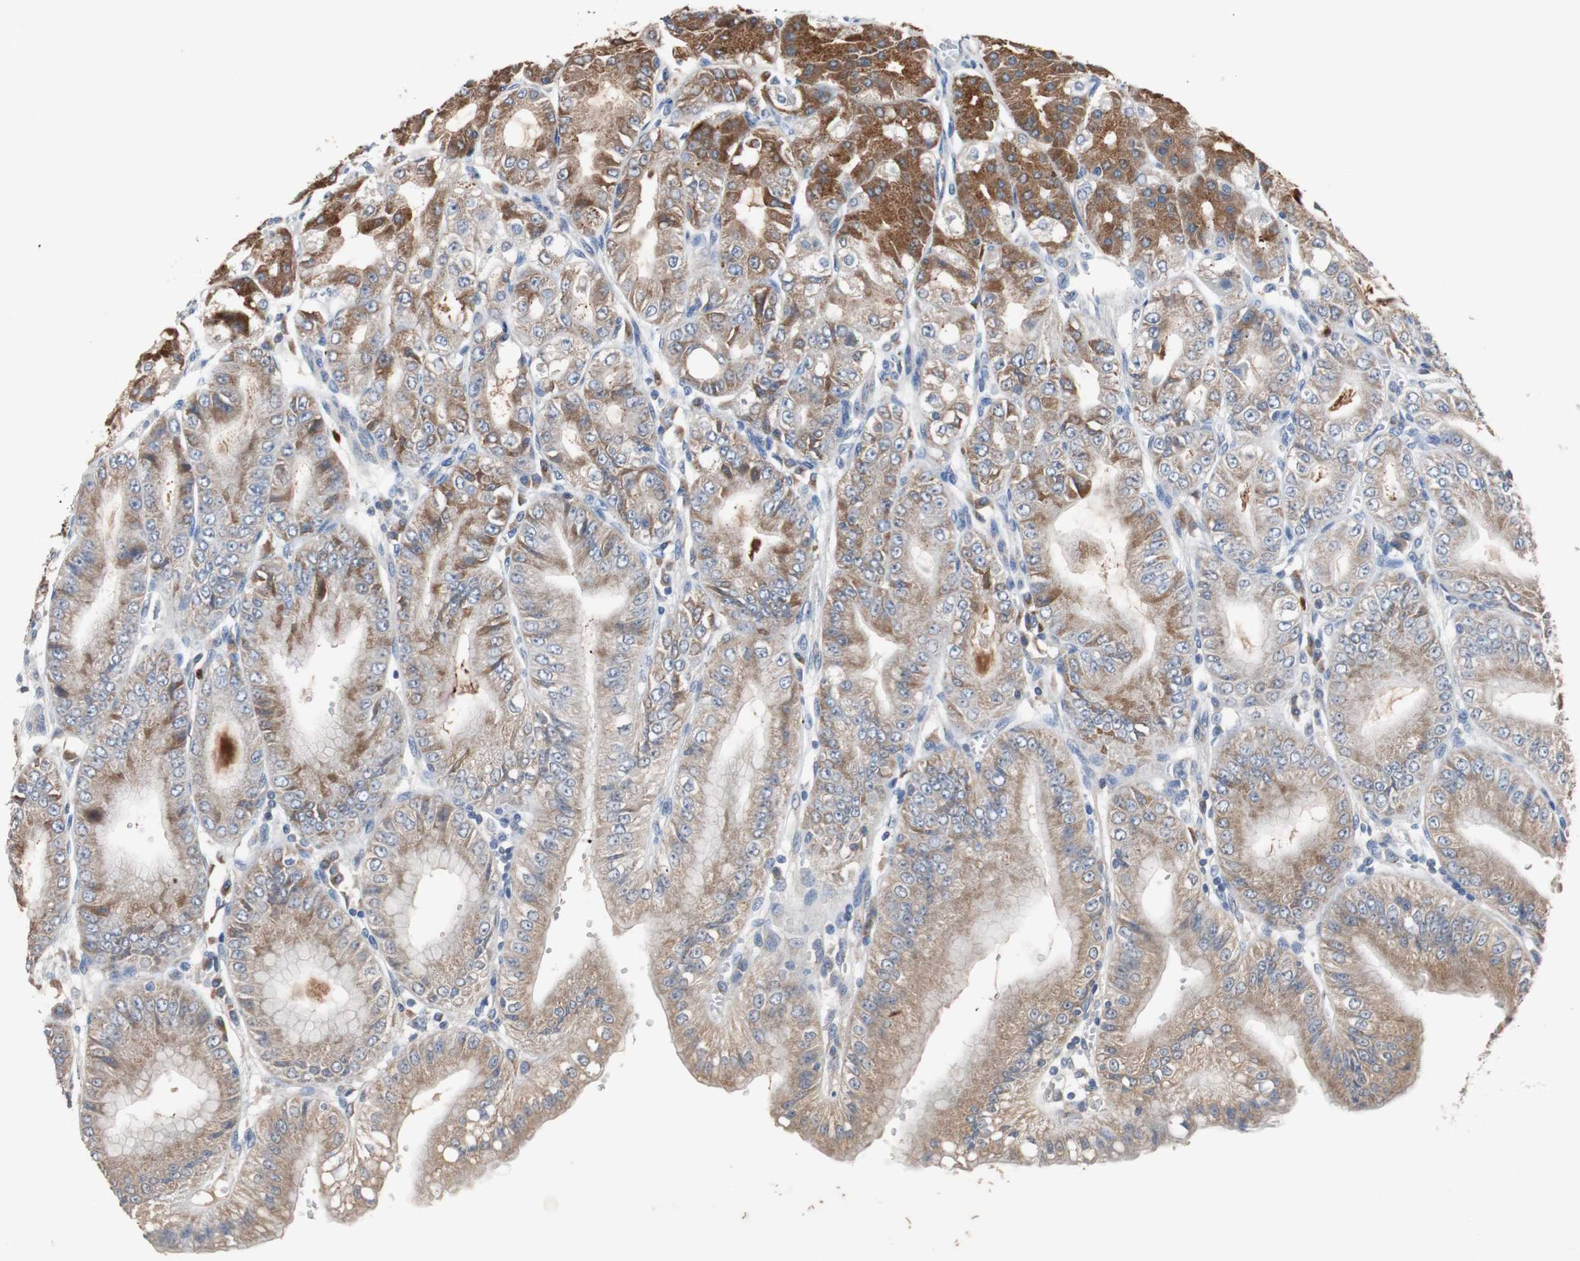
{"staining": {"intensity": "moderate", "quantity": "25%-75%", "location": "cytoplasmic/membranous"}, "tissue": "stomach", "cell_type": "Glandular cells", "image_type": "normal", "snomed": [{"axis": "morphology", "description": "Normal tissue, NOS"}, {"axis": "topography", "description": "Stomach, lower"}], "caption": "Stomach stained for a protein (brown) shows moderate cytoplasmic/membranous positive positivity in approximately 25%-75% of glandular cells.", "gene": "CALB2", "patient": {"sex": "male", "age": 71}}